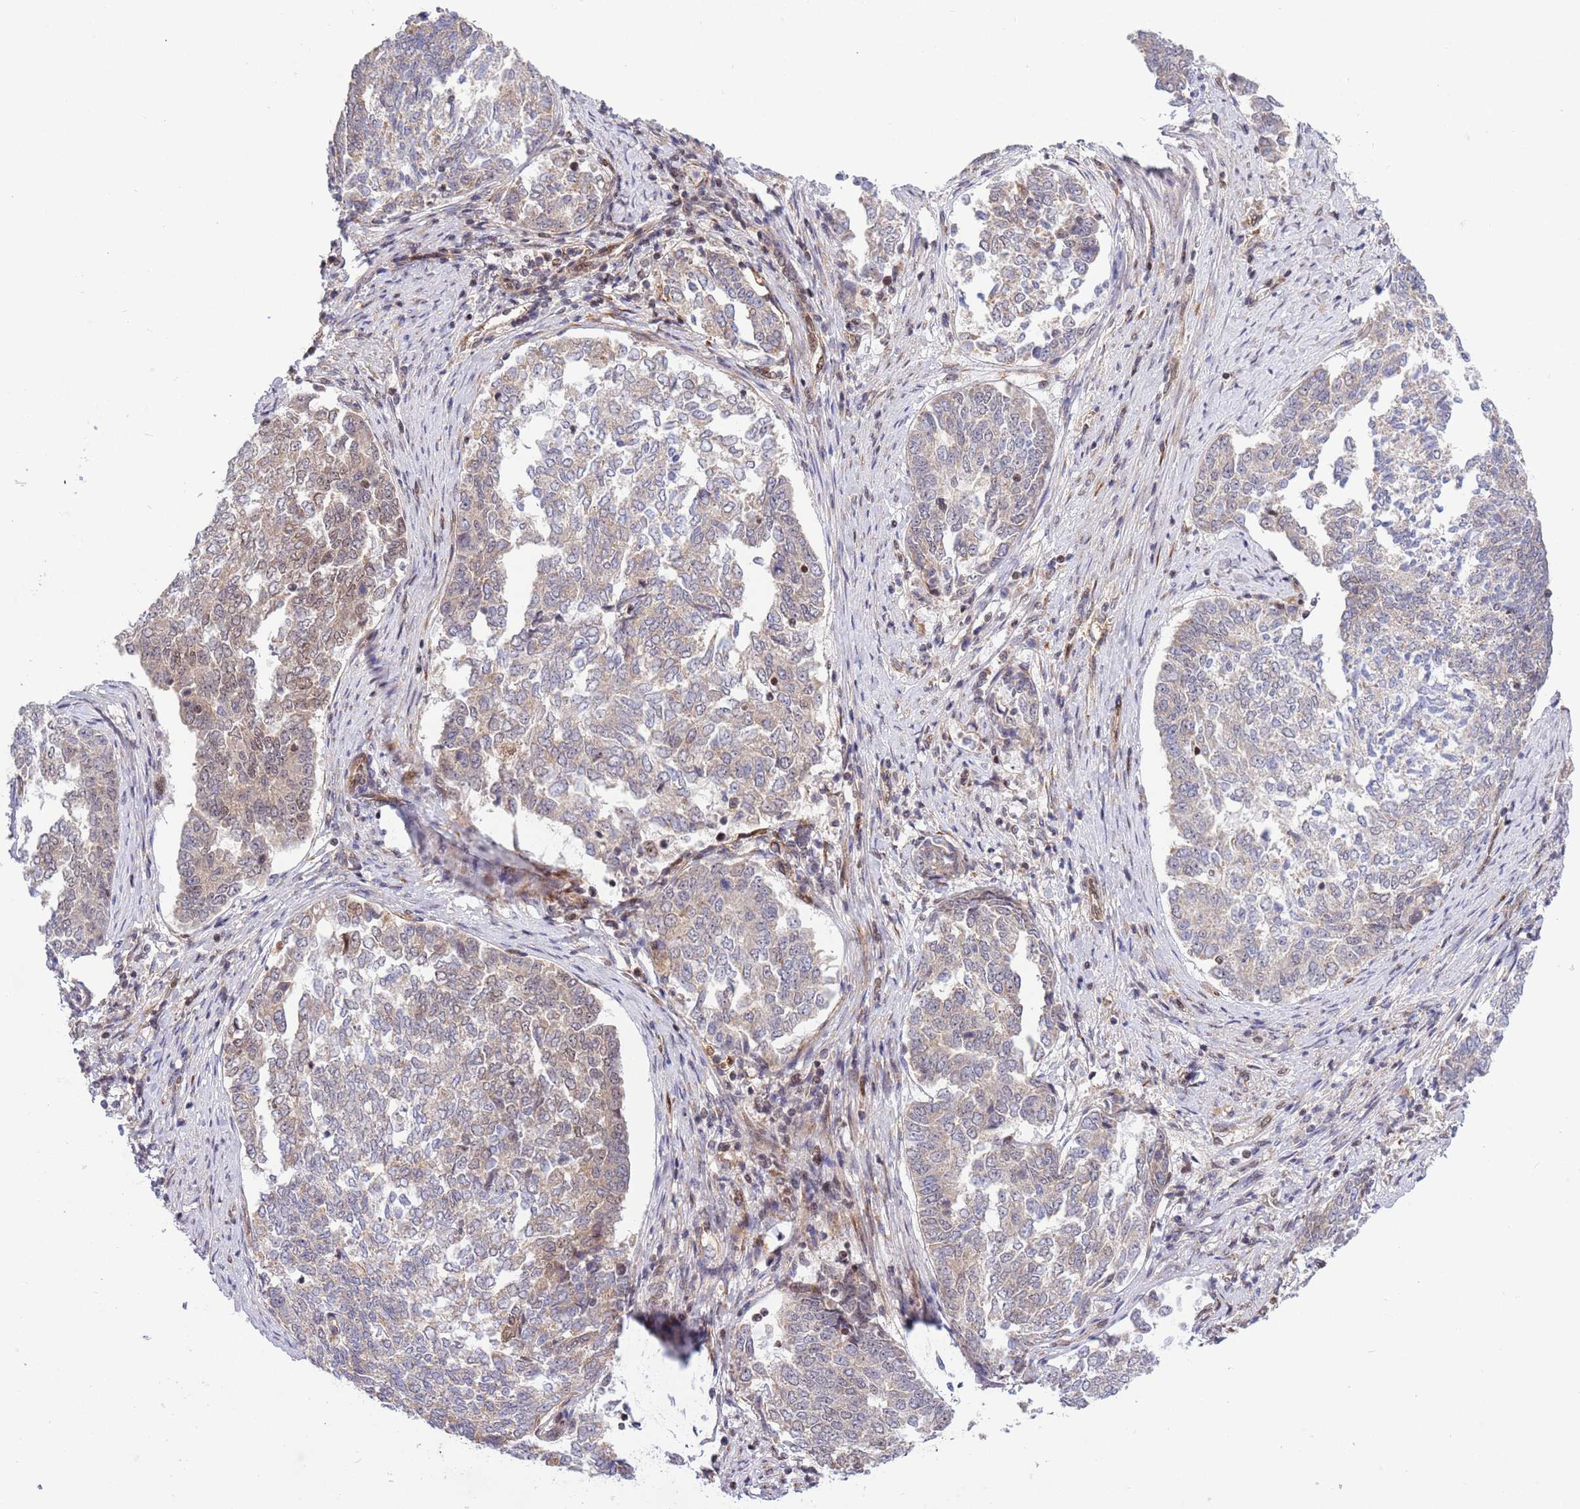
{"staining": {"intensity": "weak", "quantity": "<25%", "location": "cytoplasmic/membranous"}, "tissue": "endometrial cancer", "cell_type": "Tumor cells", "image_type": "cancer", "snomed": [{"axis": "morphology", "description": "Adenocarcinoma, NOS"}, {"axis": "topography", "description": "Endometrium"}], "caption": "Tumor cells are negative for protein expression in human endometrial cancer.", "gene": "TBX10", "patient": {"sex": "female", "age": 80}}